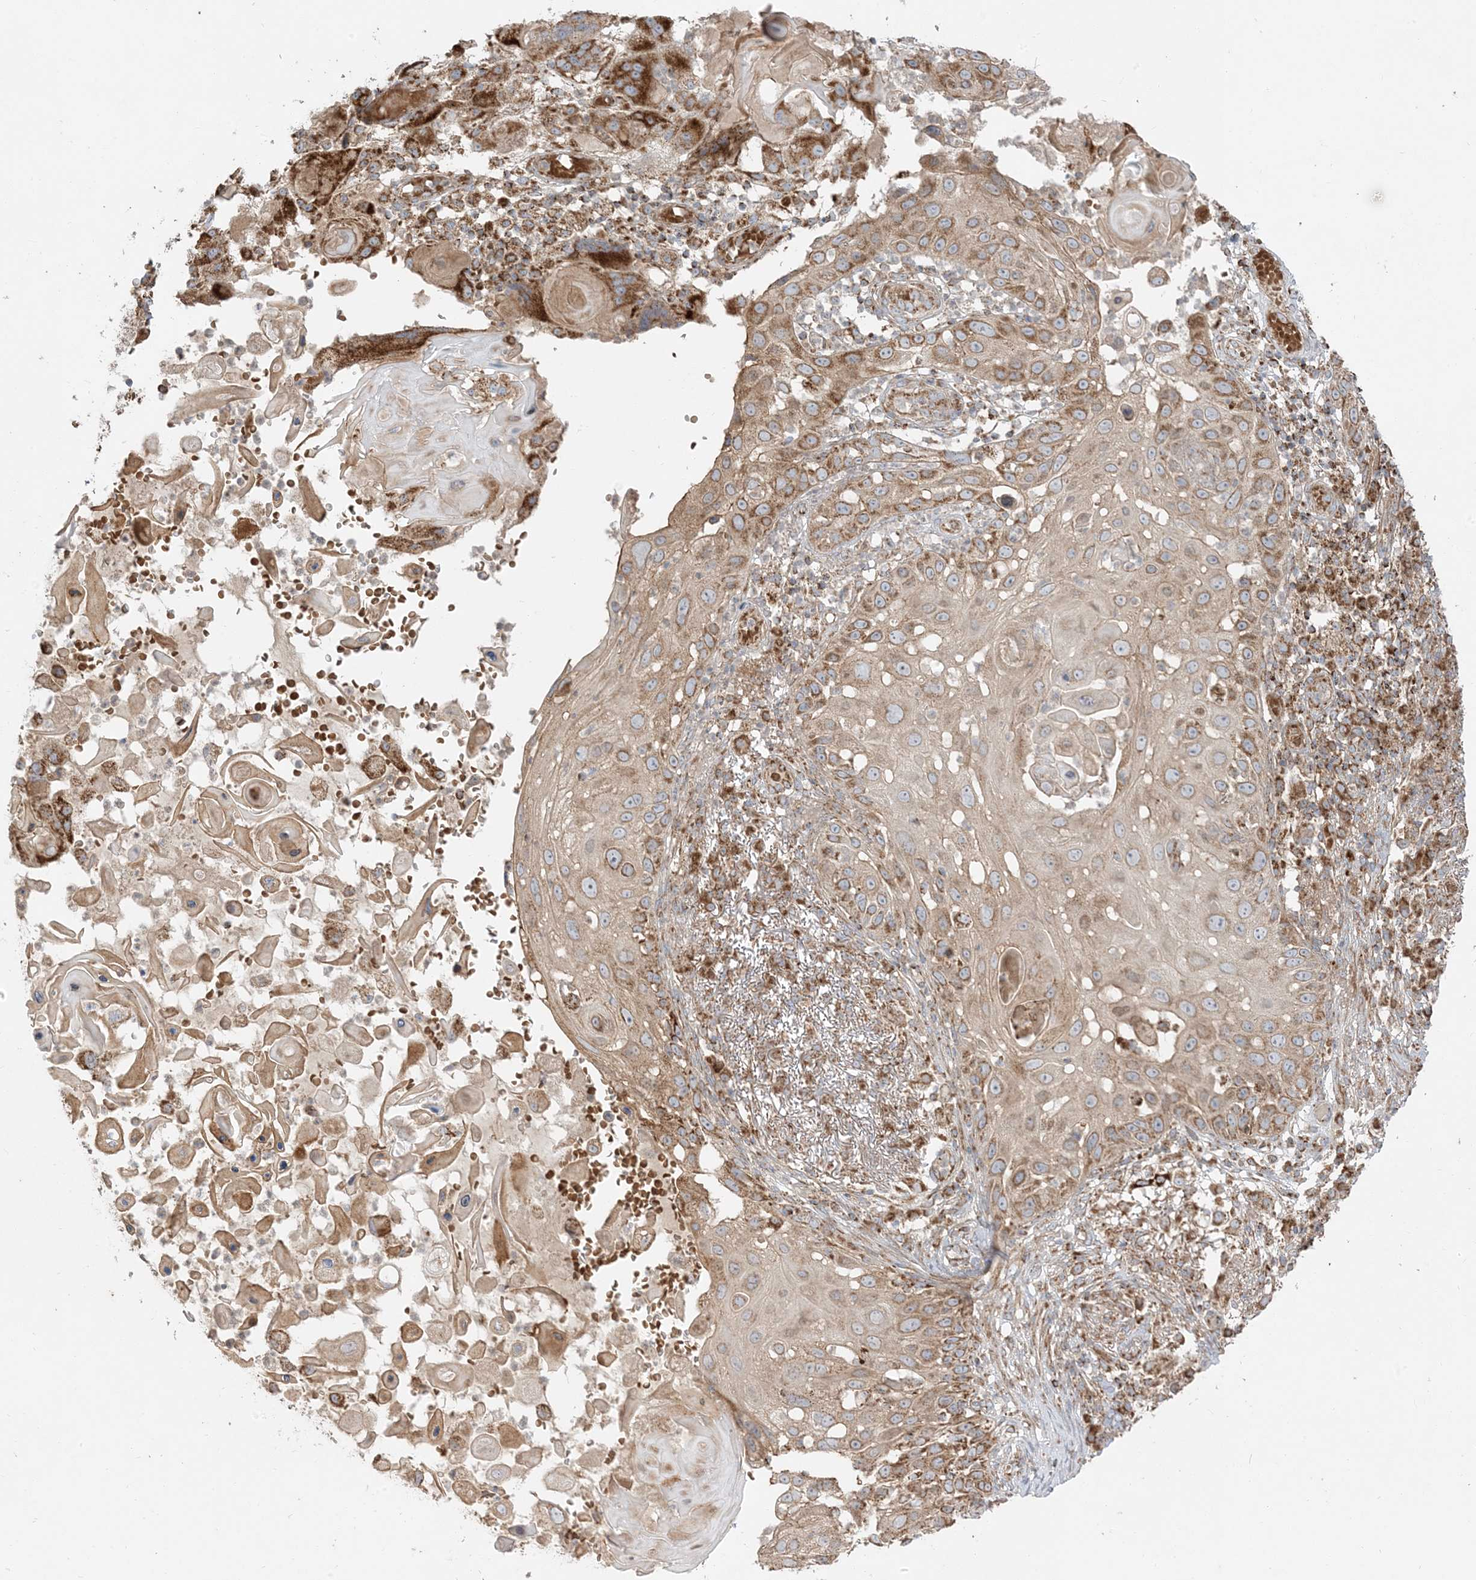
{"staining": {"intensity": "moderate", "quantity": "25%-75%", "location": "cytoplasmic/membranous"}, "tissue": "skin cancer", "cell_type": "Tumor cells", "image_type": "cancer", "snomed": [{"axis": "morphology", "description": "Squamous cell carcinoma, NOS"}, {"axis": "topography", "description": "Skin"}], "caption": "Skin squamous cell carcinoma stained with immunohistochemistry (IHC) shows moderate cytoplasmic/membranous staining in approximately 25%-75% of tumor cells.", "gene": "AARS2", "patient": {"sex": "female", "age": 44}}